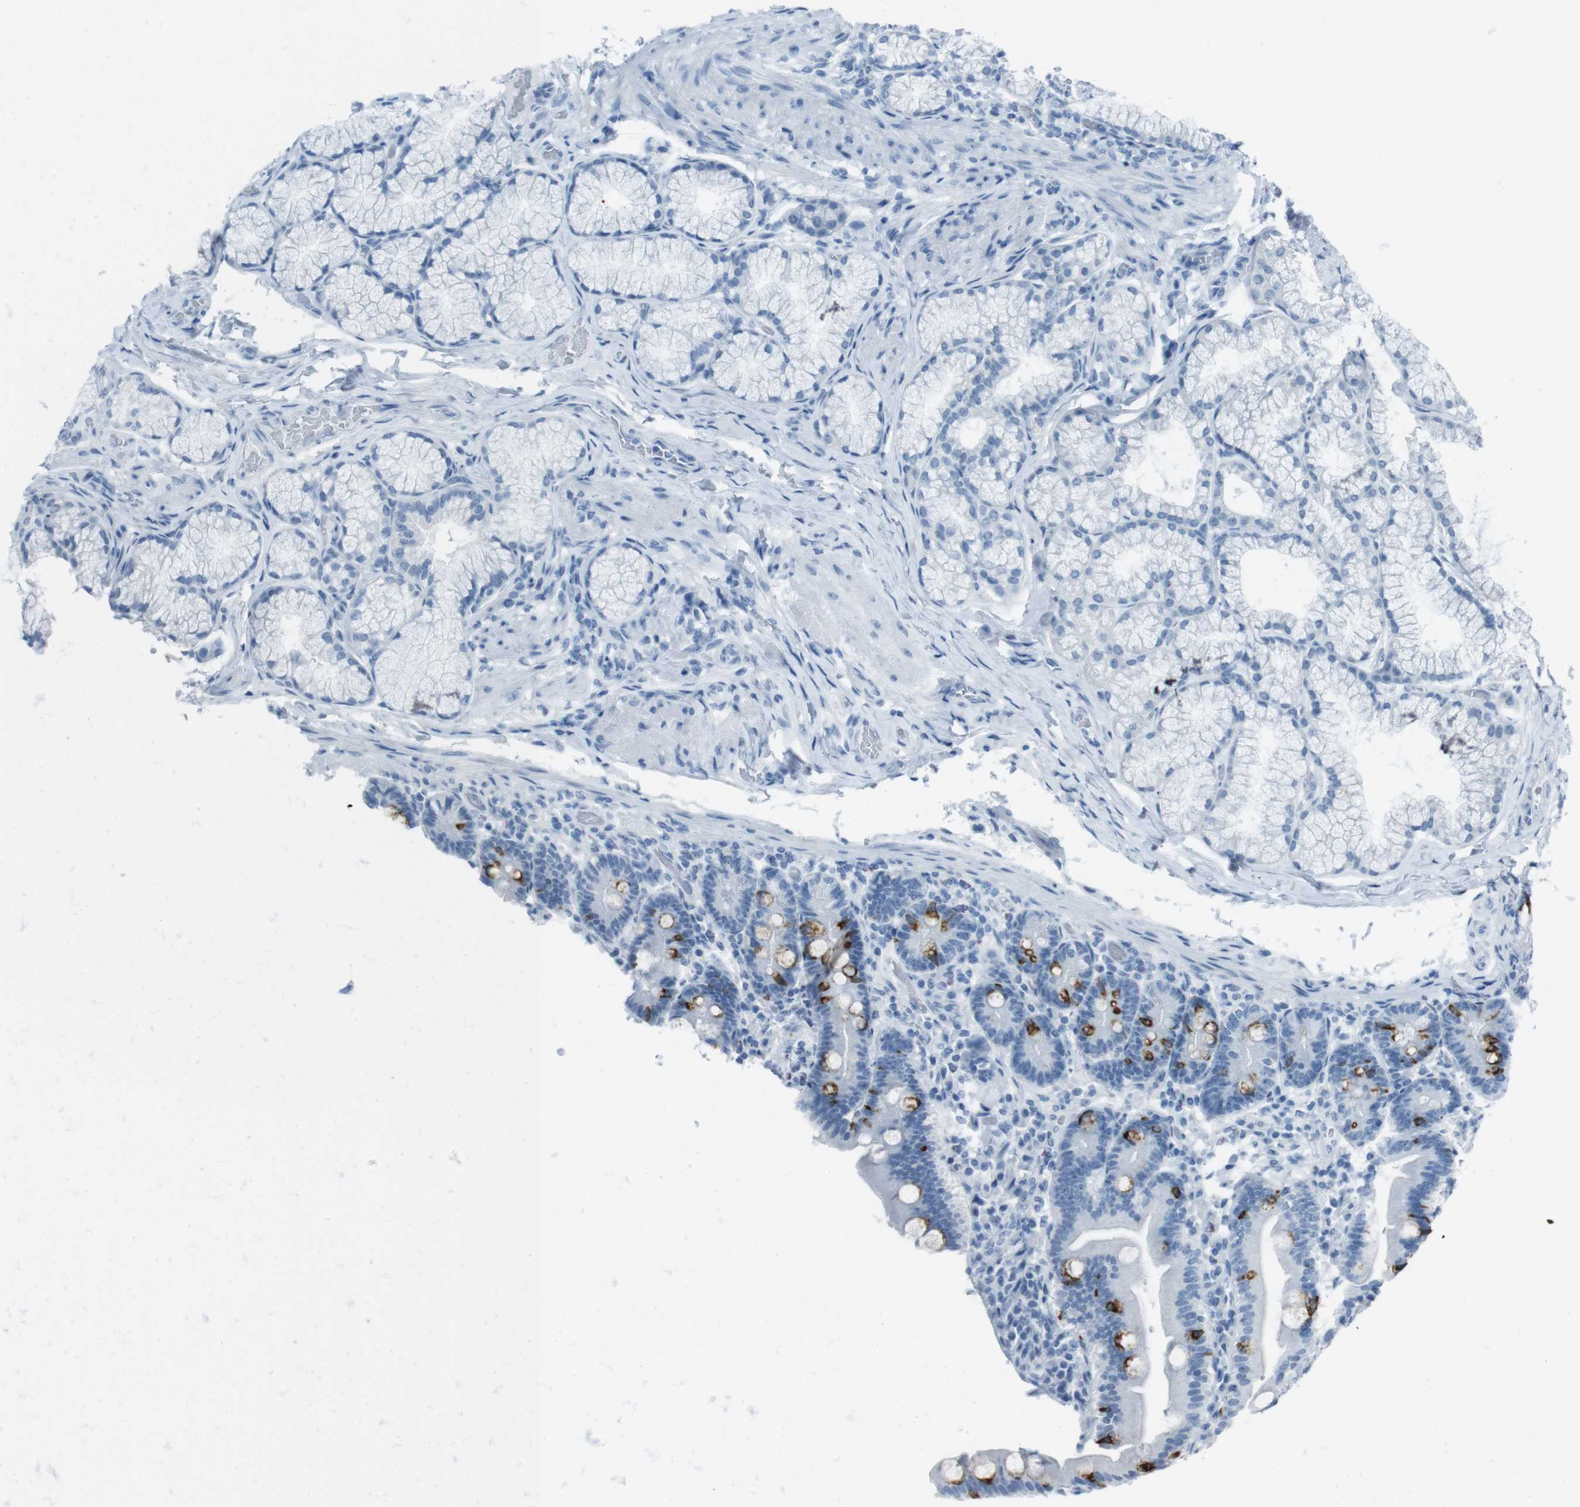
{"staining": {"intensity": "strong", "quantity": "25%-75%", "location": "cytoplasmic/membranous"}, "tissue": "duodenum", "cell_type": "Glandular cells", "image_type": "normal", "snomed": [{"axis": "morphology", "description": "Normal tissue, NOS"}, {"axis": "topography", "description": "Duodenum"}], "caption": "The histopathology image reveals a brown stain indicating the presence of a protein in the cytoplasmic/membranous of glandular cells in duodenum. (IHC, brightfield microscopy, high magnification).", "gene": "TMEM207", "patient": {"sex": "male", "age": 54}}